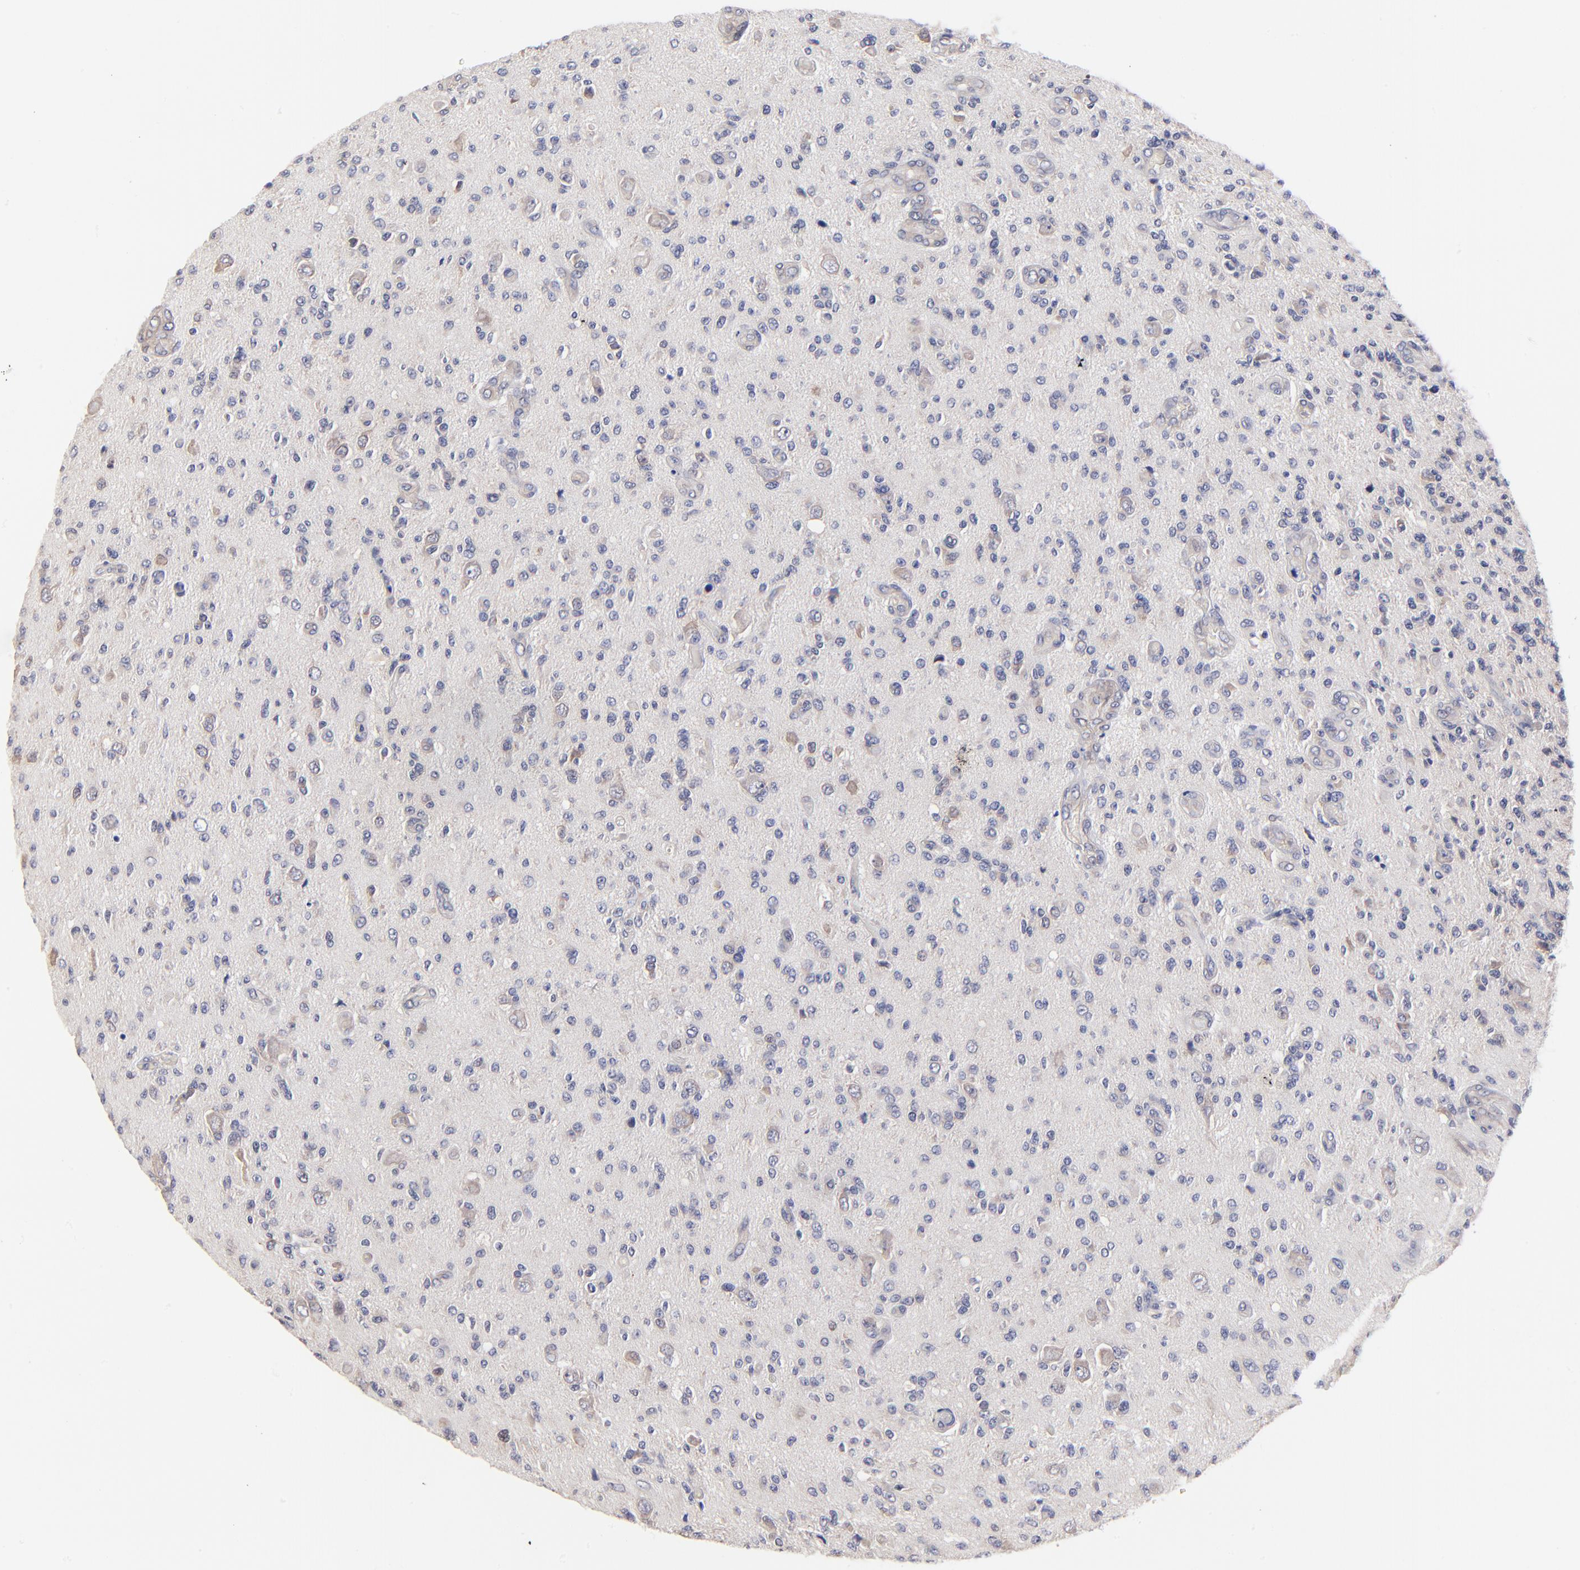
{"staining": {"intensity": "weak", "quantity": "<25%", "location": "cytoplasmic/membranous"}, "tissue": "glioma", "cell_type": "Tumor cells", "image_type": "cancer", "snomed": [{"axis": "morphology", "description": "Glioma, malignant, High grade"}, {"axis": "topography", "description": "Brain"}], "caption": "There is no significant positivity in tumor cells of glioma. (DAB (3,3'-diaminobenzidine) IHC, high magnification).", "gene": "FBXO8", "patient": {"sex": "male", "age": 36}}